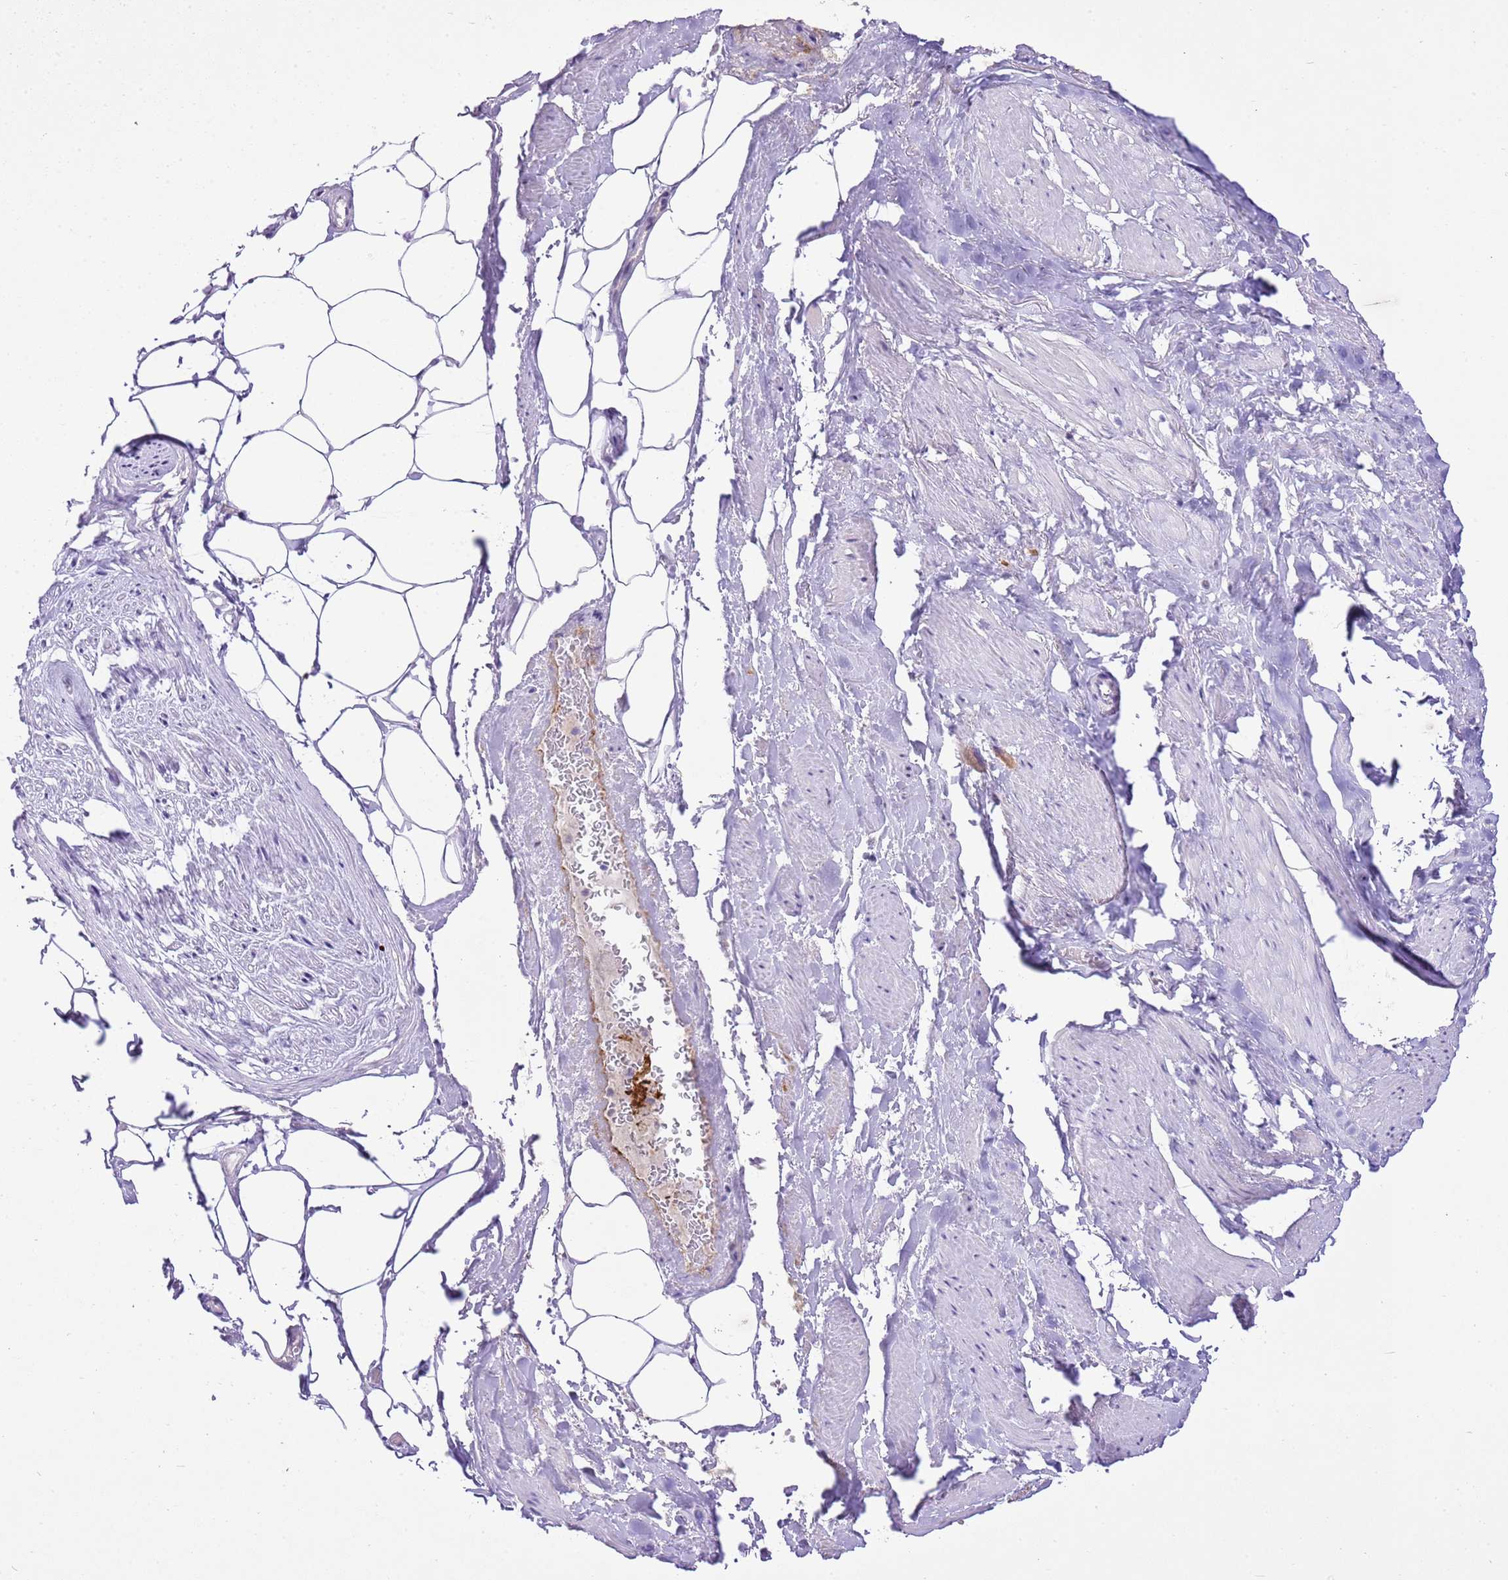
{"staining": {"intensity": "negative", "quantity": "none", "location": "none"}, "tissue": "adipose tissue", "cell_type": "Adipocytes", "image_type": "normal", "snomed": [{"axis": "morphology", "description": "Normal tissue, NOS"}, {"axis": "morphology", "description": "Adenocarcinoma, Low grade"}, {"axis": "topography", "description": "Prostate"}, {"axis": "topography", "description": "Peripheral nerve tissue"}], "caption": "Immunohistochemistry of unremarkable human adipose tissue displays no positivity in adipocytes.", "gene": "XPO7", "patient": {"sex": "male", "age": 63}}